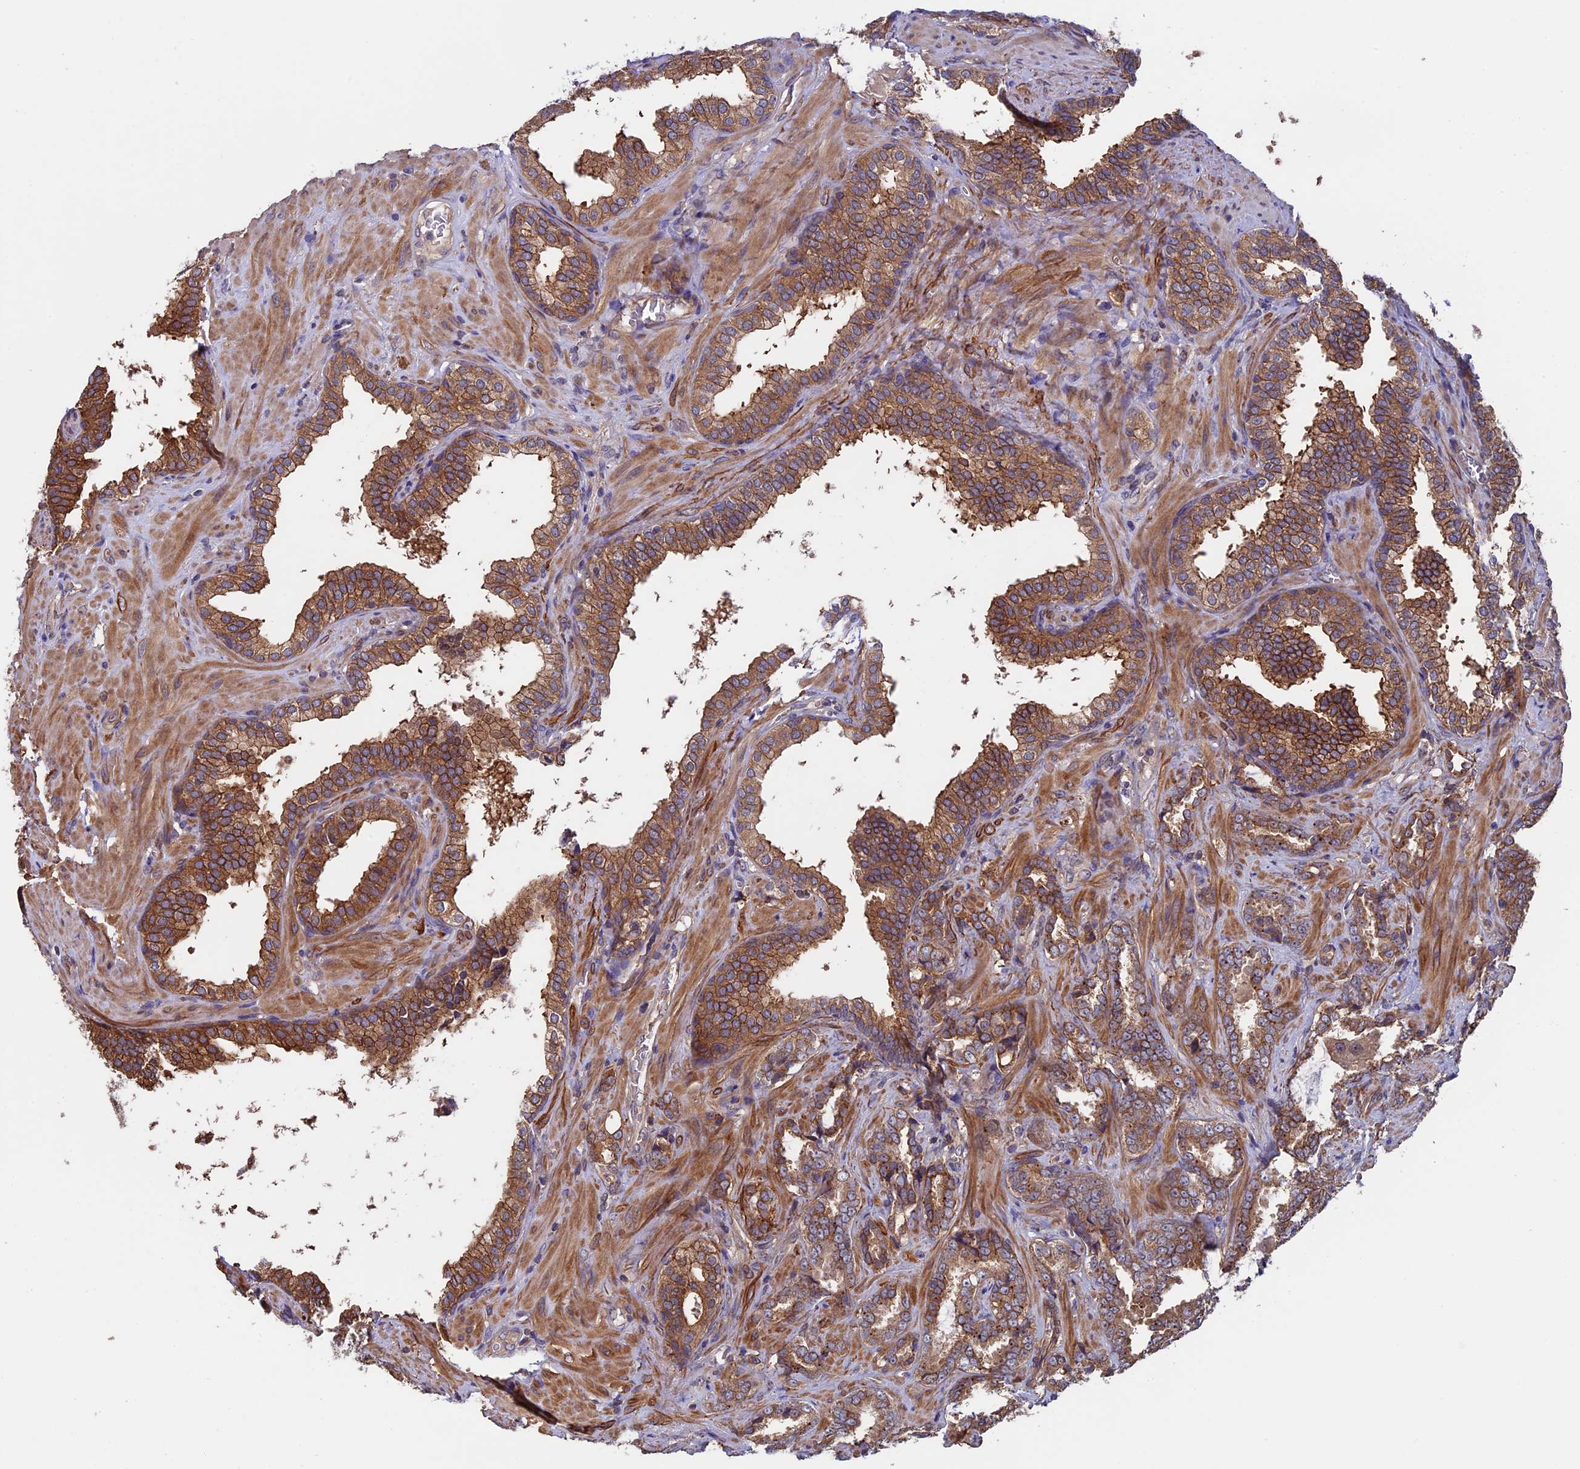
{"staining": {"intensity": "moderate", "quantity": ">75%", "location": "cytoplasmic/membranous"}, "tissue": "prostate cancer", "cell_type": "Tumor cells", "image_type": "cancer", "snomed": [{"axis": "morphology", "description": "Adenocarcinoma, High grade"}, {"axis": "topography", "description": "Prostate and seminal vesicle, NOS"}], "caption": "Prostate high-grade adenocarcinoma stained for a protein (brown) displays moderate cytoplasmic/membranous positive staining in approximately >75% of tumor cells.", "gene": "SLC9A5", "patient": {"sex": "male", "age": 67}}